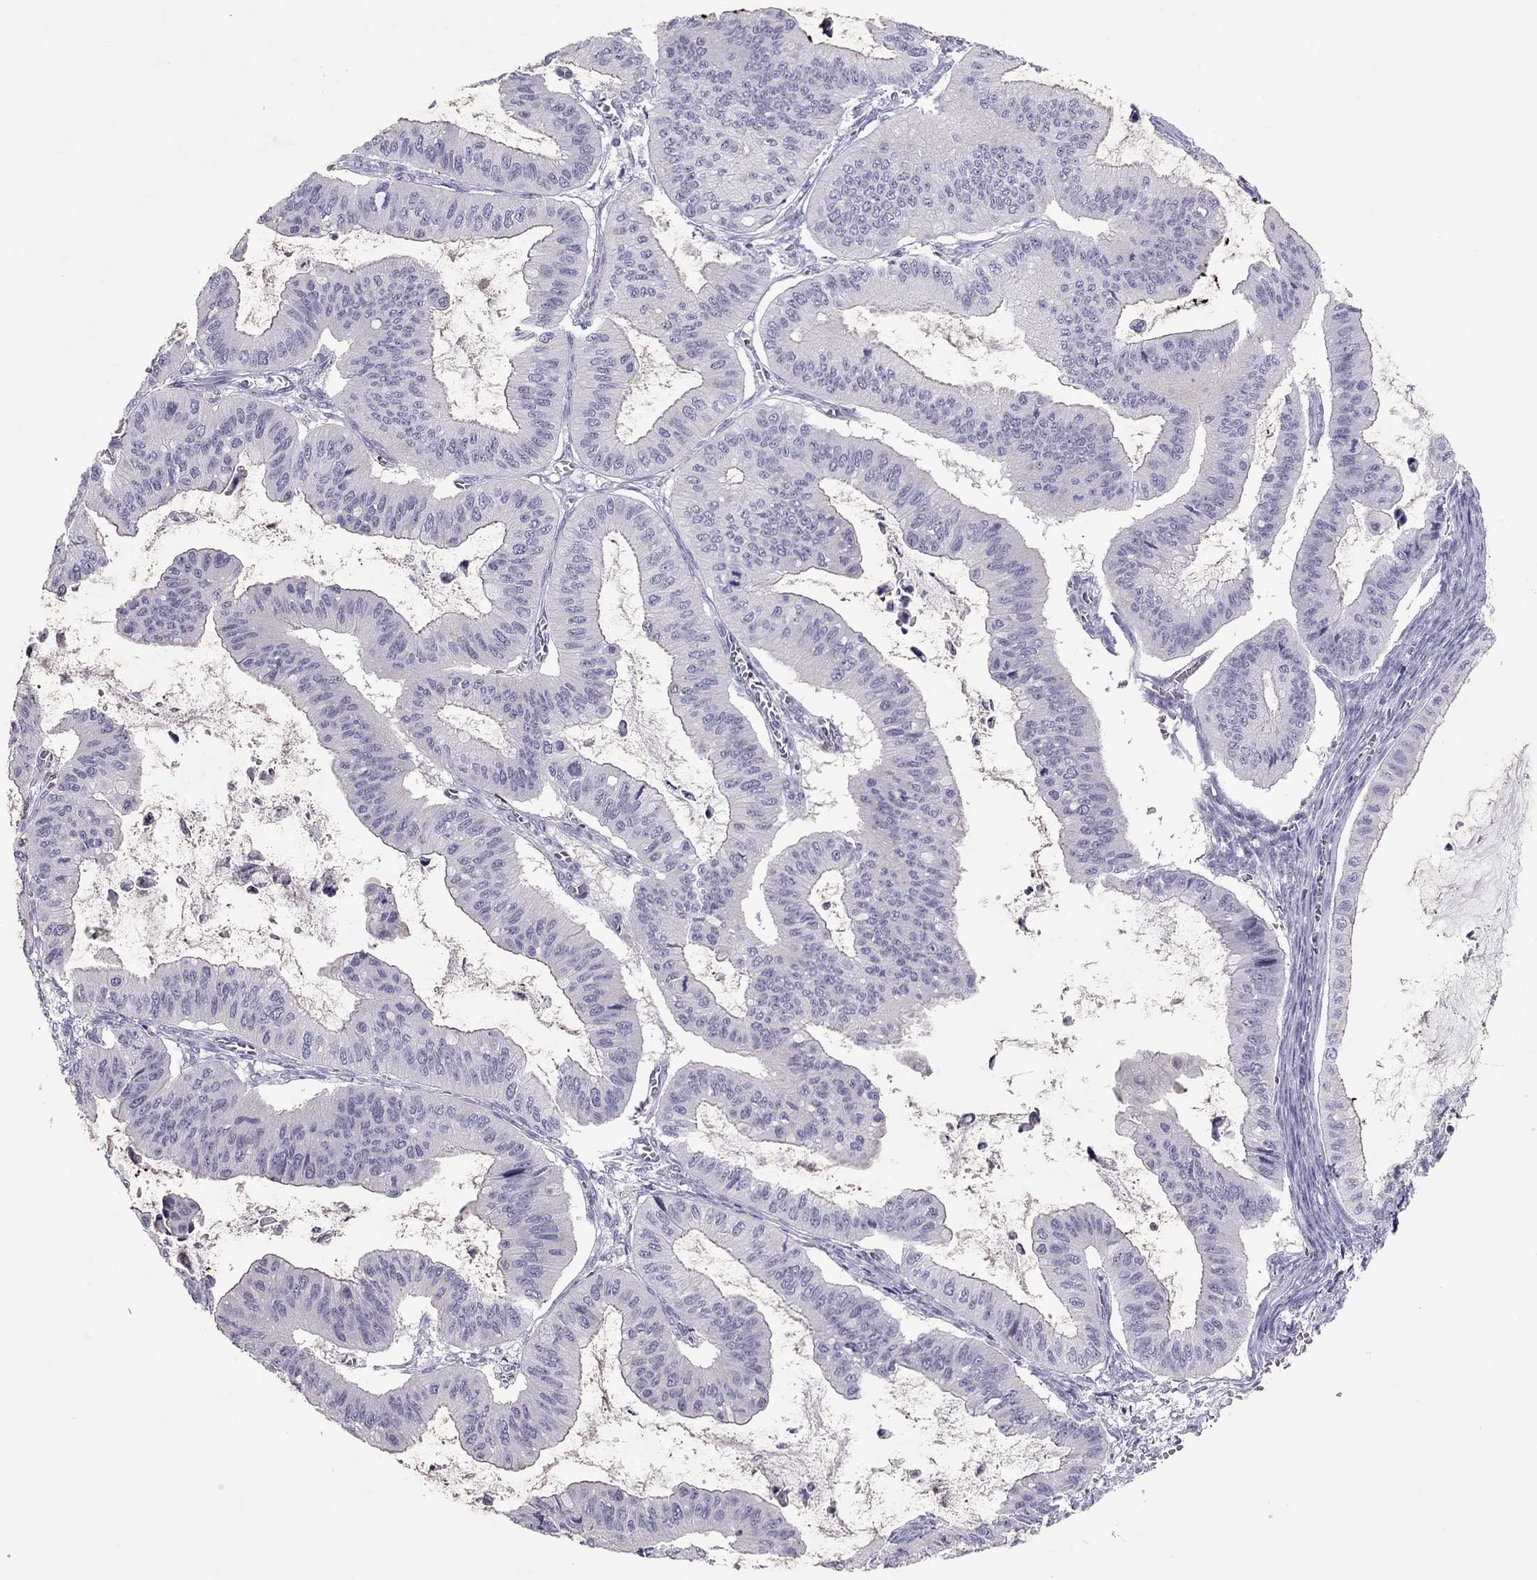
{"staining": {"intensity": "negative", "quantity": "none", "location": "none"}, "tissue": "ovarian cancer", "cell_type": "Tumor cells", "image_type": "cancer", "snomed": [{"axis": "morphology", "description": "Cystadenocarcinoma, mucinous, NOS"}, {"axis": "topography", "description": "Ovary"}], "caption": "An image of ovarian mucinous cystadenocarcinoma stained for a protein displays no brown staining in tumor cells.", "gene": "TEX14", "patient": {"sex": "female", "age": 72}}